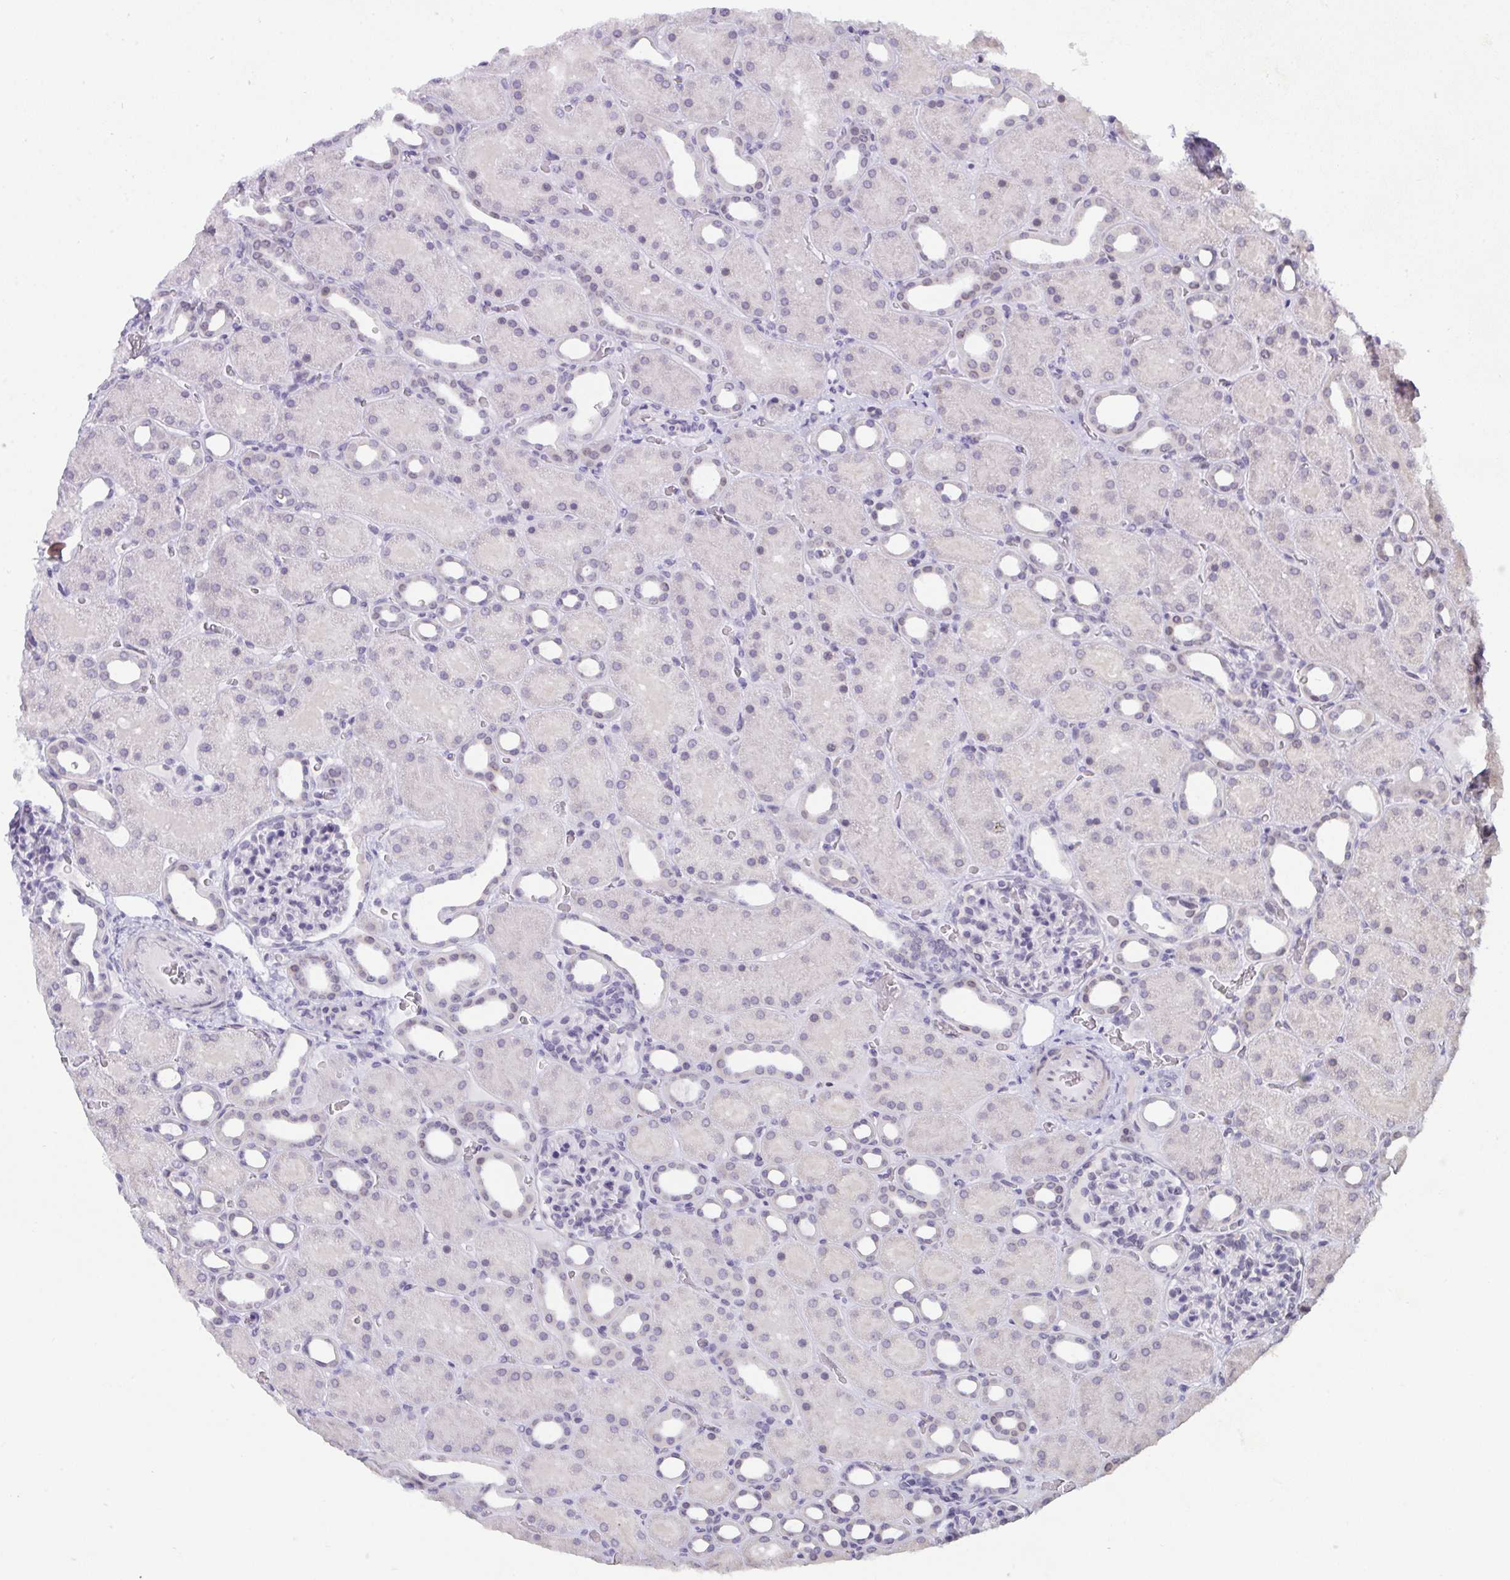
{"staining": {"intensity": "negative", "quantity": "none", "location": "none"}, "tissue": "kidney", "cell_type": "Cells in glomeruli", "image_type": "normal", "snomed": [{"axis": "morphology", "description": "Normal tissue, NOS"}, {"axis": "topography", "description": "Kidney"}], "caption": "High power microscopy histopathology image of an immunohistochemistry (IHC) histopathology image of benign kidney, revealing no significant positivity in cells in glomeruli.", "gene": "BMAL2", "patient": {"sex": "male", "age": 2}}